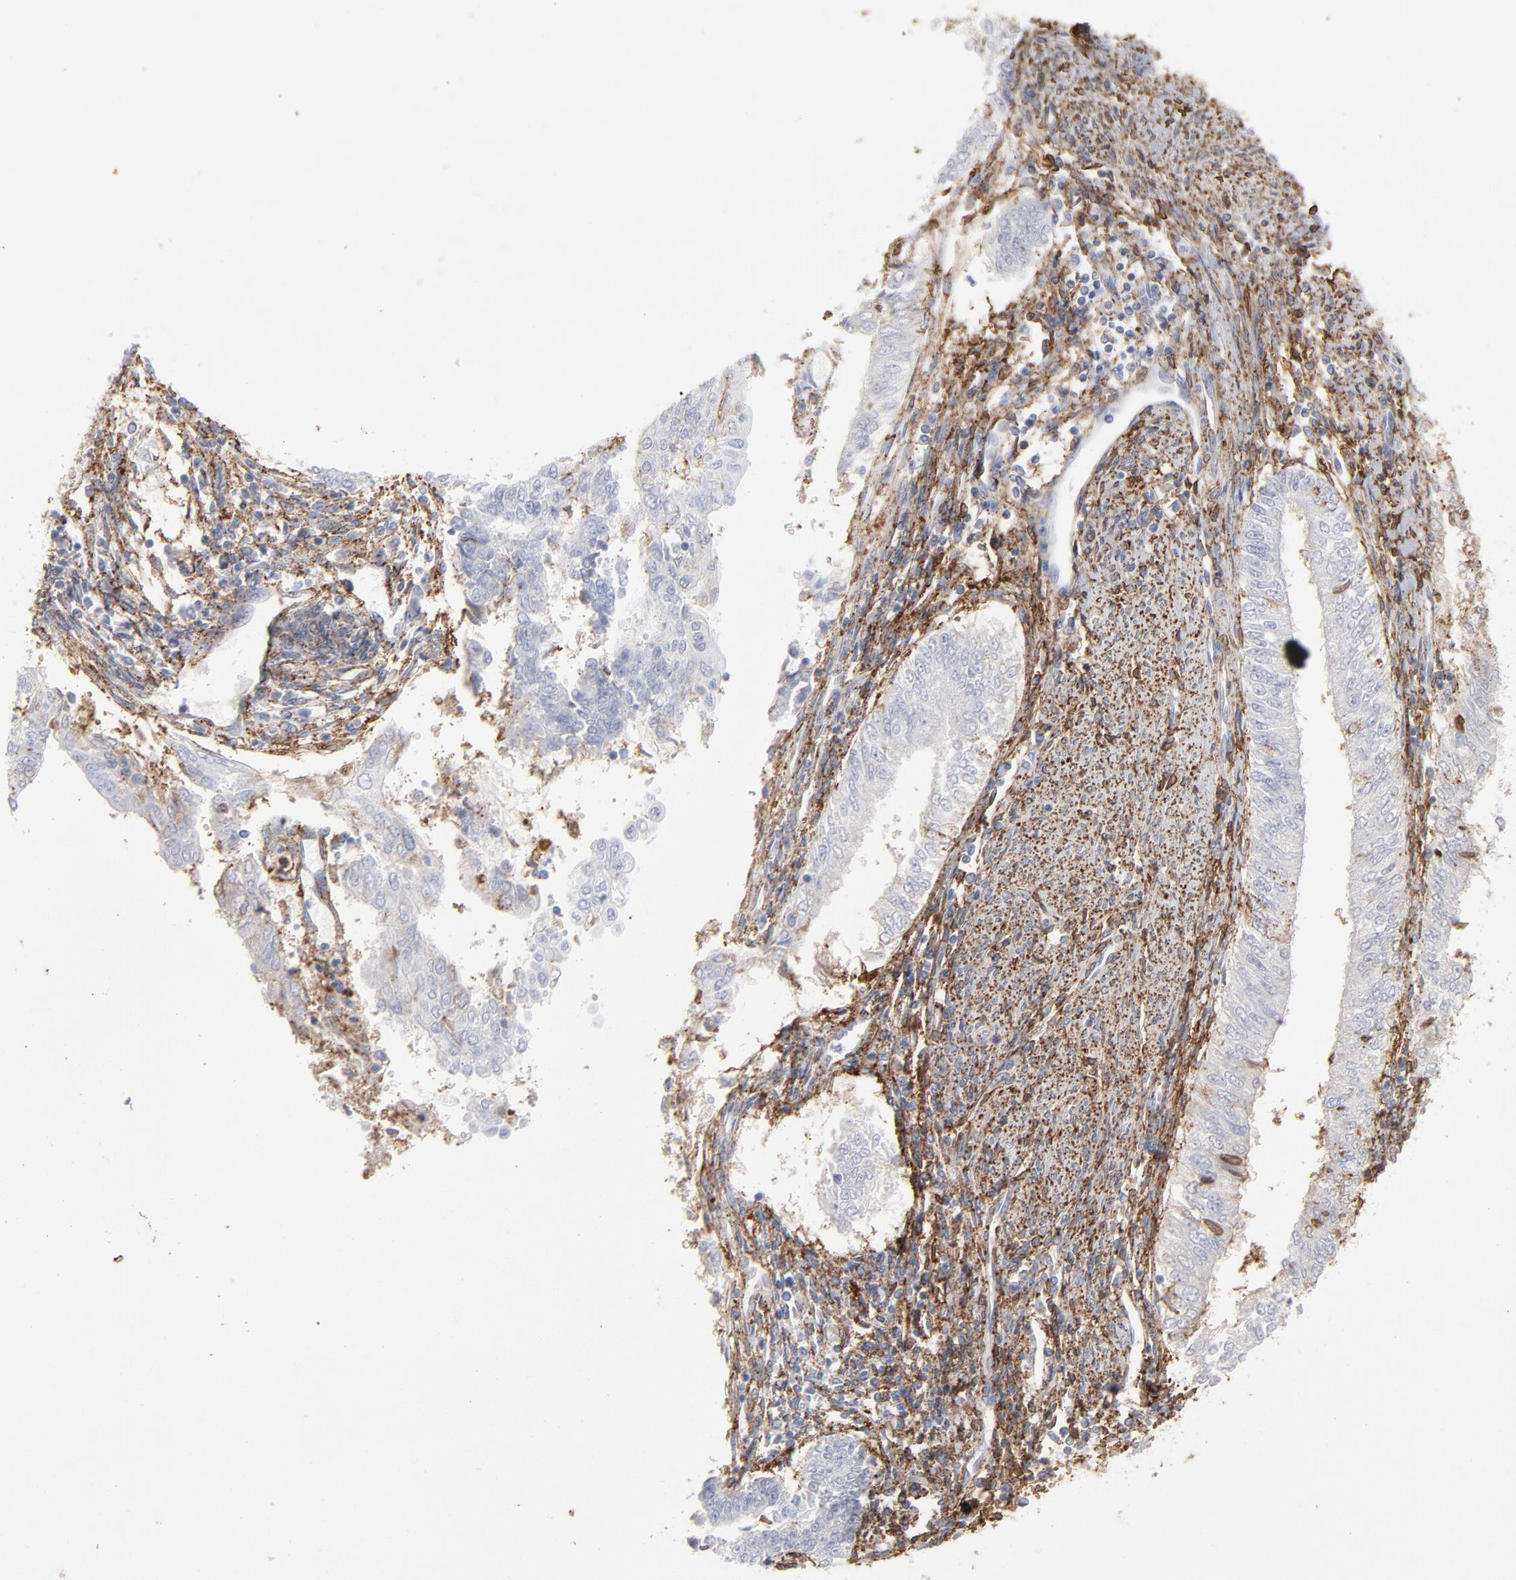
{"staining": {"intensity": "moderate", "quantity": "<25%", "location": "cytoplasmic/membranous"}, "tissue": "endometrial cancer", "cell_type": "Tumor cells", "image_type": "cancer", "snomed": [{"axis": "morphology", "description": "Adenocarcinoma, NOS"}, {"axis": "topography", "description": "Endometrium"}], "caption": "Endometrial cancer stained with a brown dye demonstrates moderate cytoplasmic/membranous positive positivity in about <25% of tumor cells.", "gene": "ANXA5", "patient": {"sex": "female", "age": 66}}